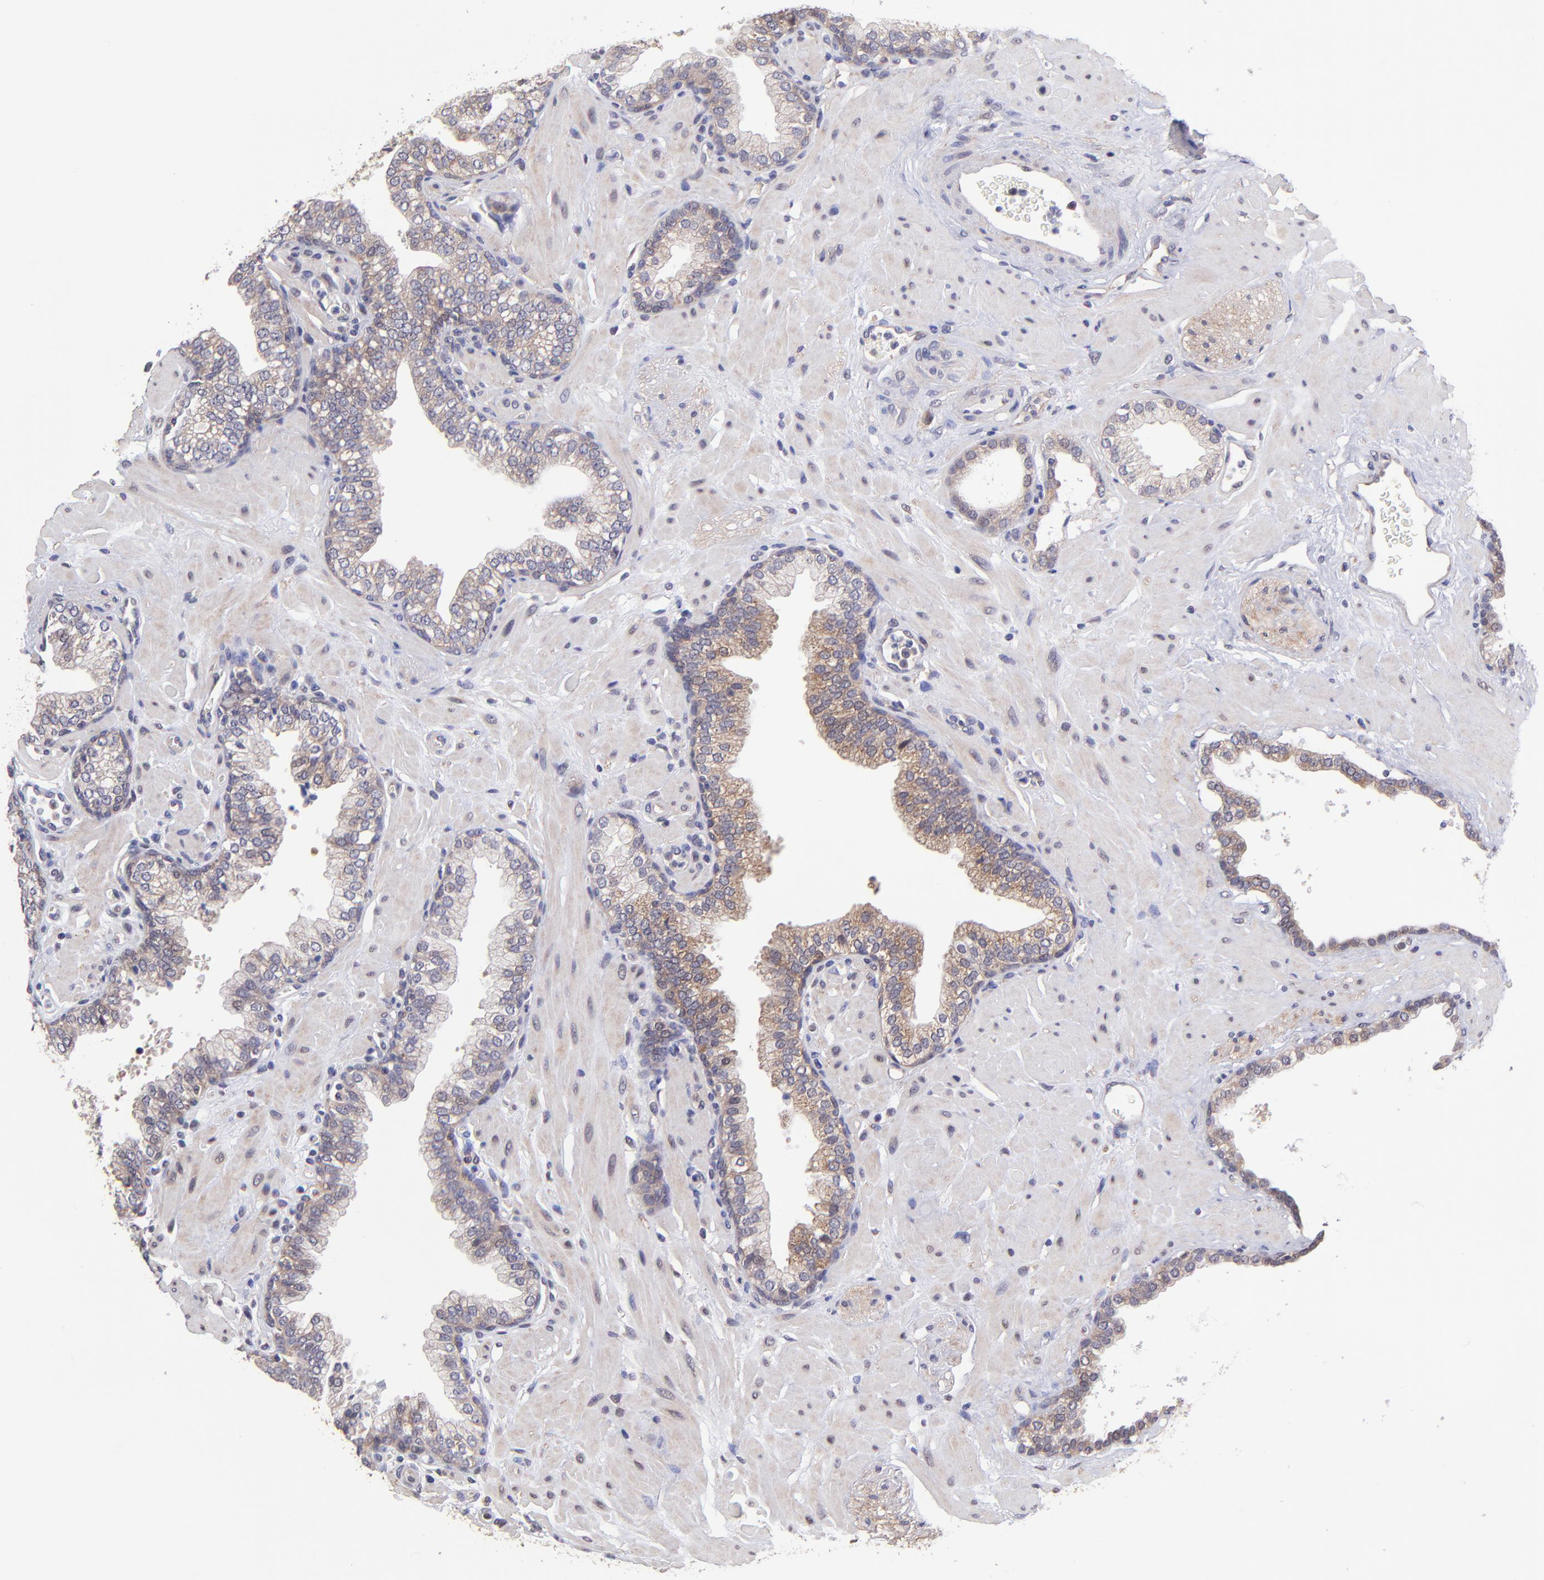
{"staining": {"intensity": "moderate", "quantity": ">75%", "location": "cytoplasmic/membranous"}, "tissue": "prostate", "cell_type": "Glandular cells", "image_type": "normal", "snomed": [{"axis": "morphology", "description": "Normal tissue, NOS"}, {"axis": "topography", "description": "Prostate"}], "caption": "The micrograph shows a brown stain indicating the presence of a protein in the cytoplasmic/membranous of glandular cells in prostate. (DAB (3,3'-diaminobenzidine) = brown stain, brightfield microscopy at high magnification).", "gene": "NSF", "patient": {"sex": "male", "age": 60}}